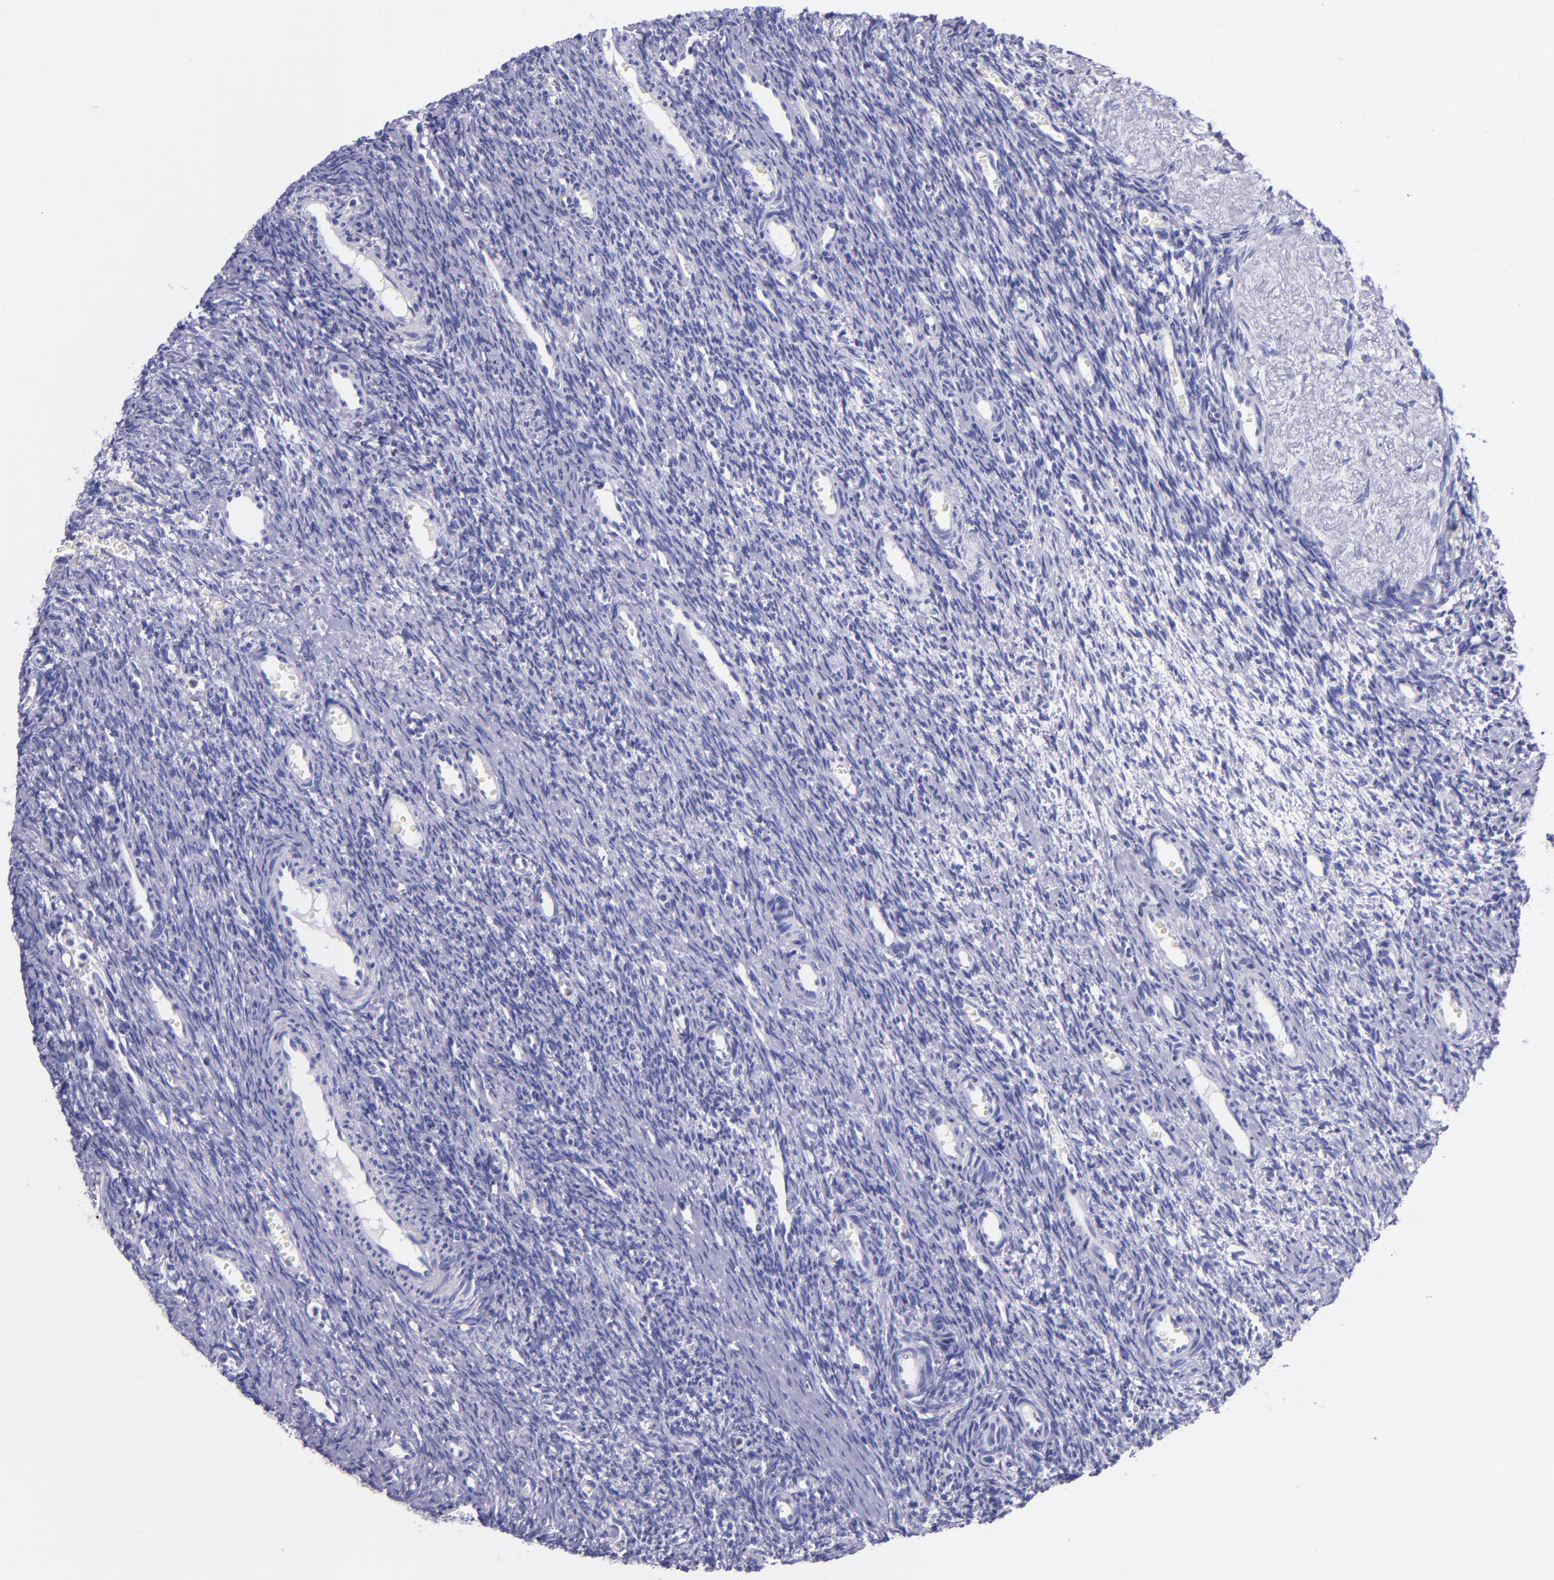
{"staining": {"intensity": "negative", "quantity": "none", "location": "none"}, "tissue": "ovary", "cell_type": "Ovarian stroma cells", "image_type": "normal", "snomed": [{"axis": "morphology", "description": "Normal tissue, NOS"}, {"axis": "topography", "description": "Ovary"}], "caption": "Immunohistochemistry (IHC) image of unremarkable ovary: human ovary stained with DAB exhibits no significant protein positivity in ovarian stroma cells. (Brightfield microscopy of DAB IHC at high magnification).", "gene": "SLPI", "patient": {"sex": "female", "age": 39}}